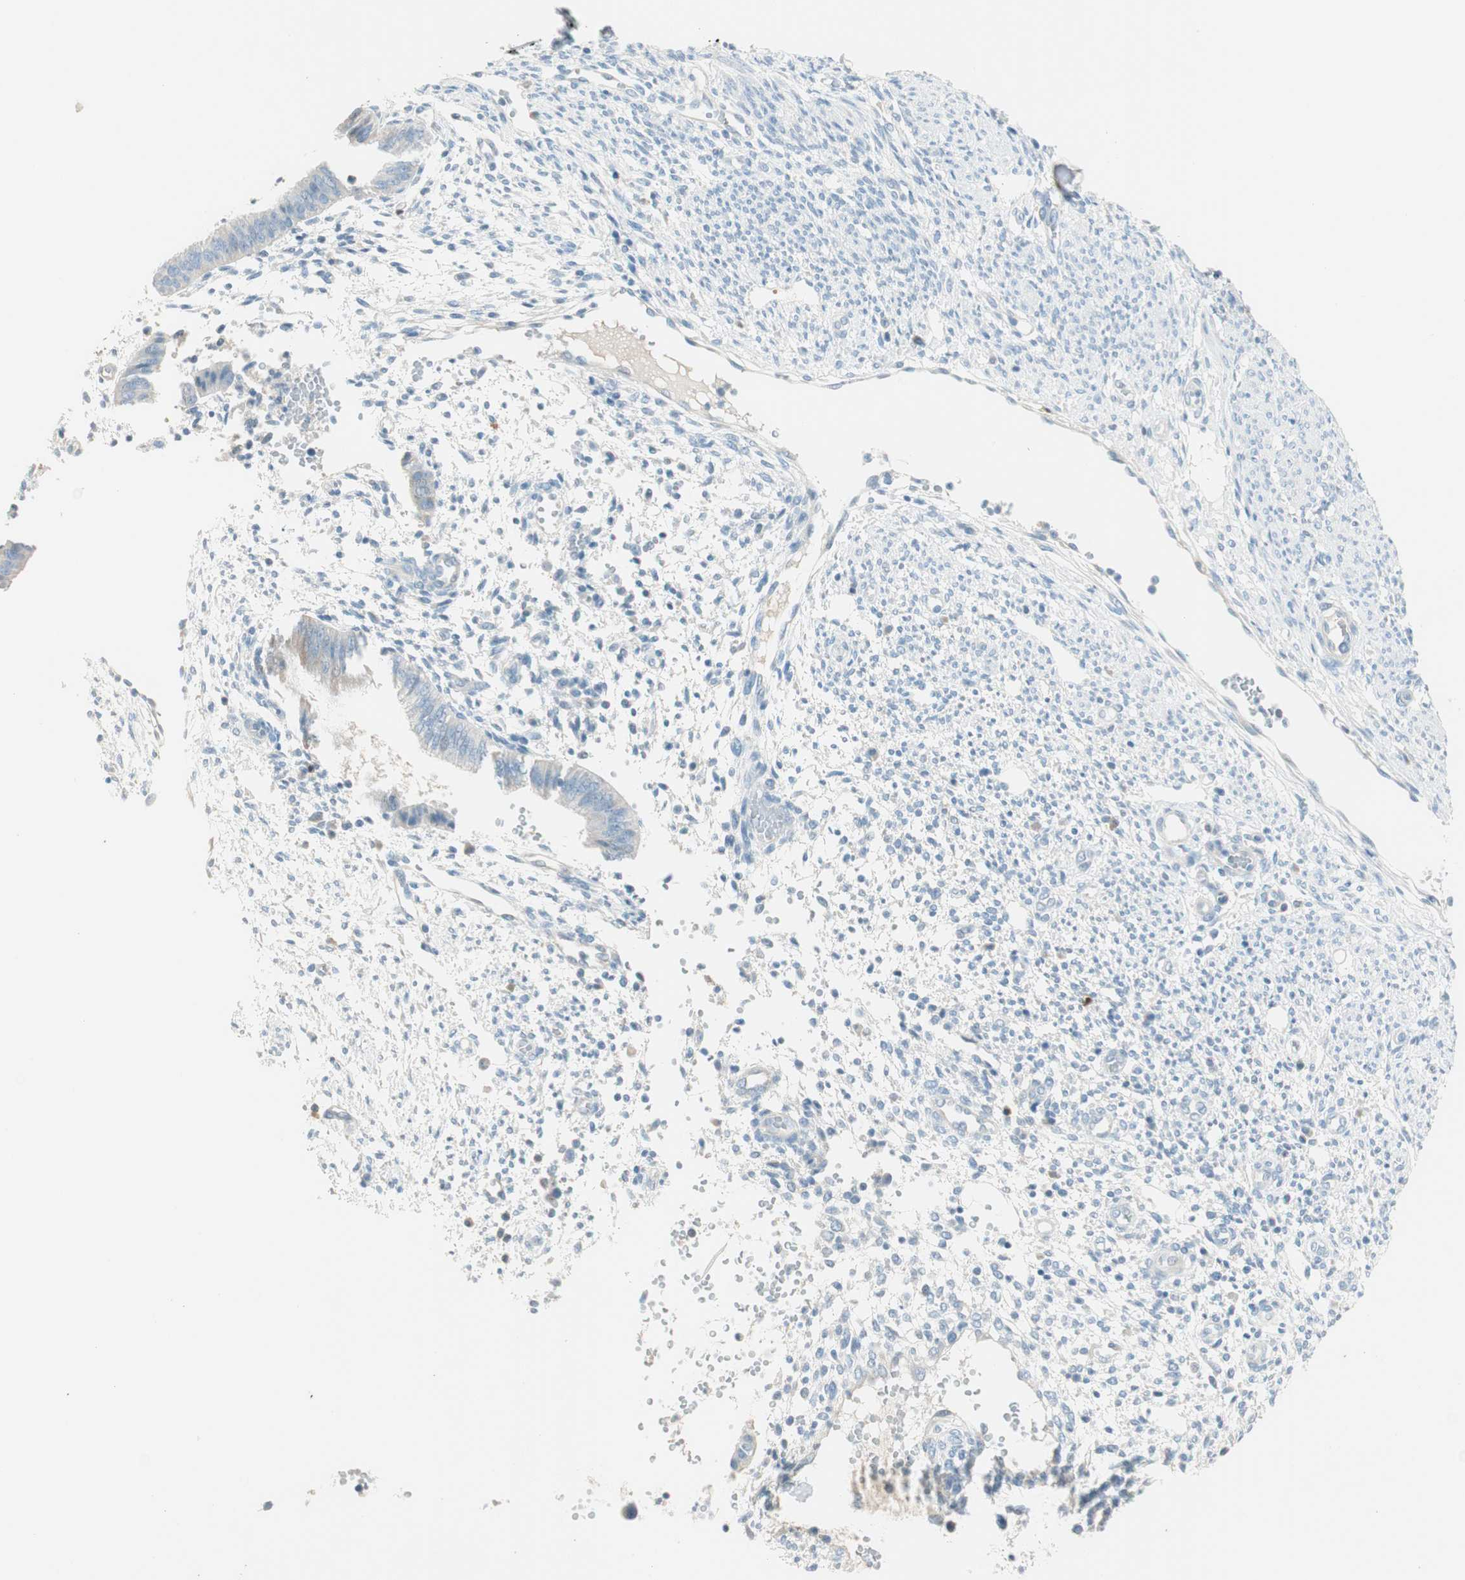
{"staining": {"intensity": "negative", "quantity": "none", "location": "none"}, "tissue": "endometrium", "cell_type": "Cells in endometrial stroma", "image_type": "normal", "snomed": [{"axis": "morphology", "description": "Normal tissue, NOS"}, {"axis": "topography", "description": "Endometrium"}], "caption": "IHC histopathology image of normal endometrium: human endometrium stained with DAB (3,3'-diaminobenzidine) reveals no significant protein staining in cells in endometrial stroma. The staining is performed using DAB (3,3'-diaminobenzidine) brown chromogen with nuclei counter-stained in using hematoxylin.", "gene": "HPGD", "patient": {"sex": "female", "age": 35}}